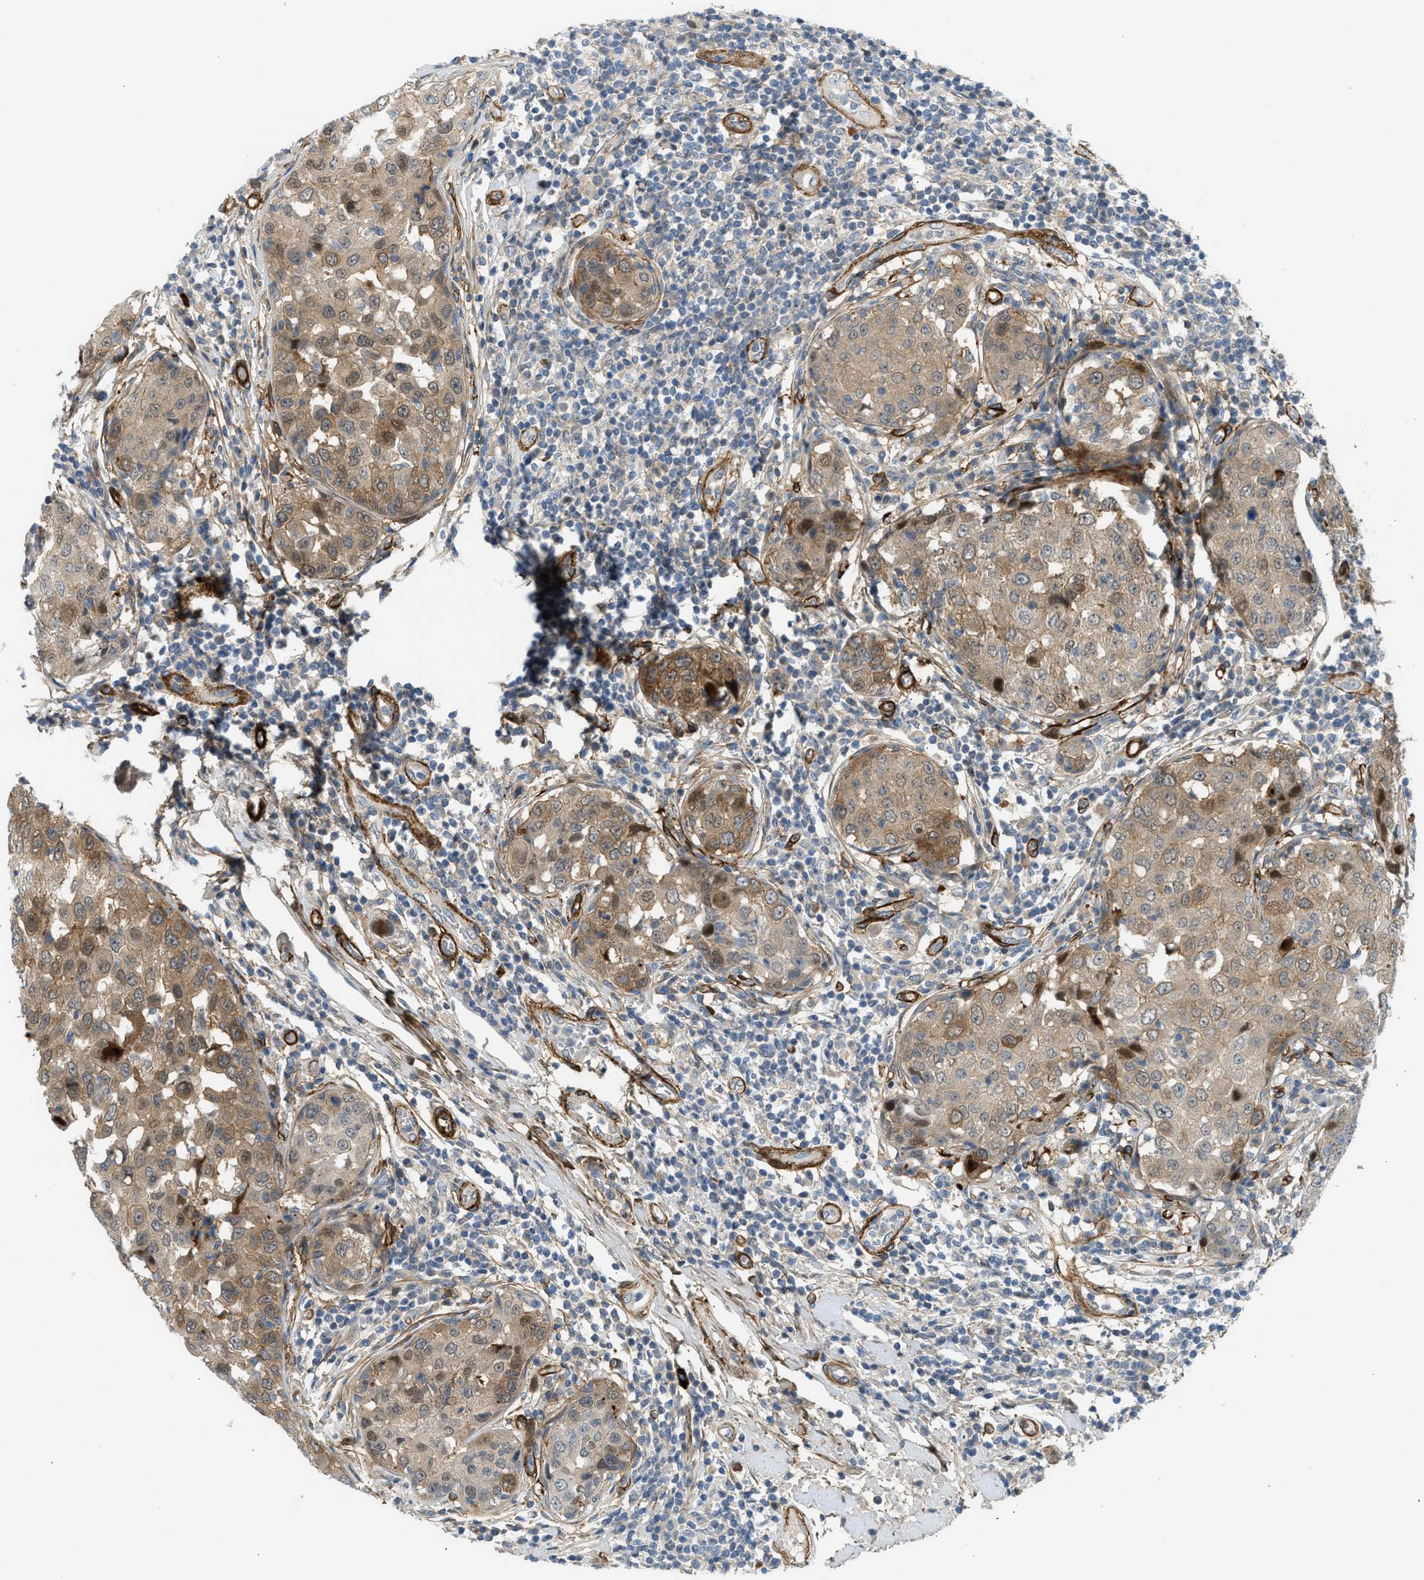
{"staining": {"intensity": "moderate", "quantity": ">75%", "location": "cytoplasmic/membranous"}, "tissue": "breast cancer", "cell_type": "Tumor cells", "image_type": "cancer", "snomed": [{"axis": "morphology", "description": "Duct carcinoma"}, {"axis": "topography", "description": "Breast"}], "caption": "Moderate cytoplasmic/membranous staining is seen in approximately >75% of tumor cells in breast intraductal carcinoma.", "gene": "EDNRA", "patient": {"sex": "female", "age": 27}}